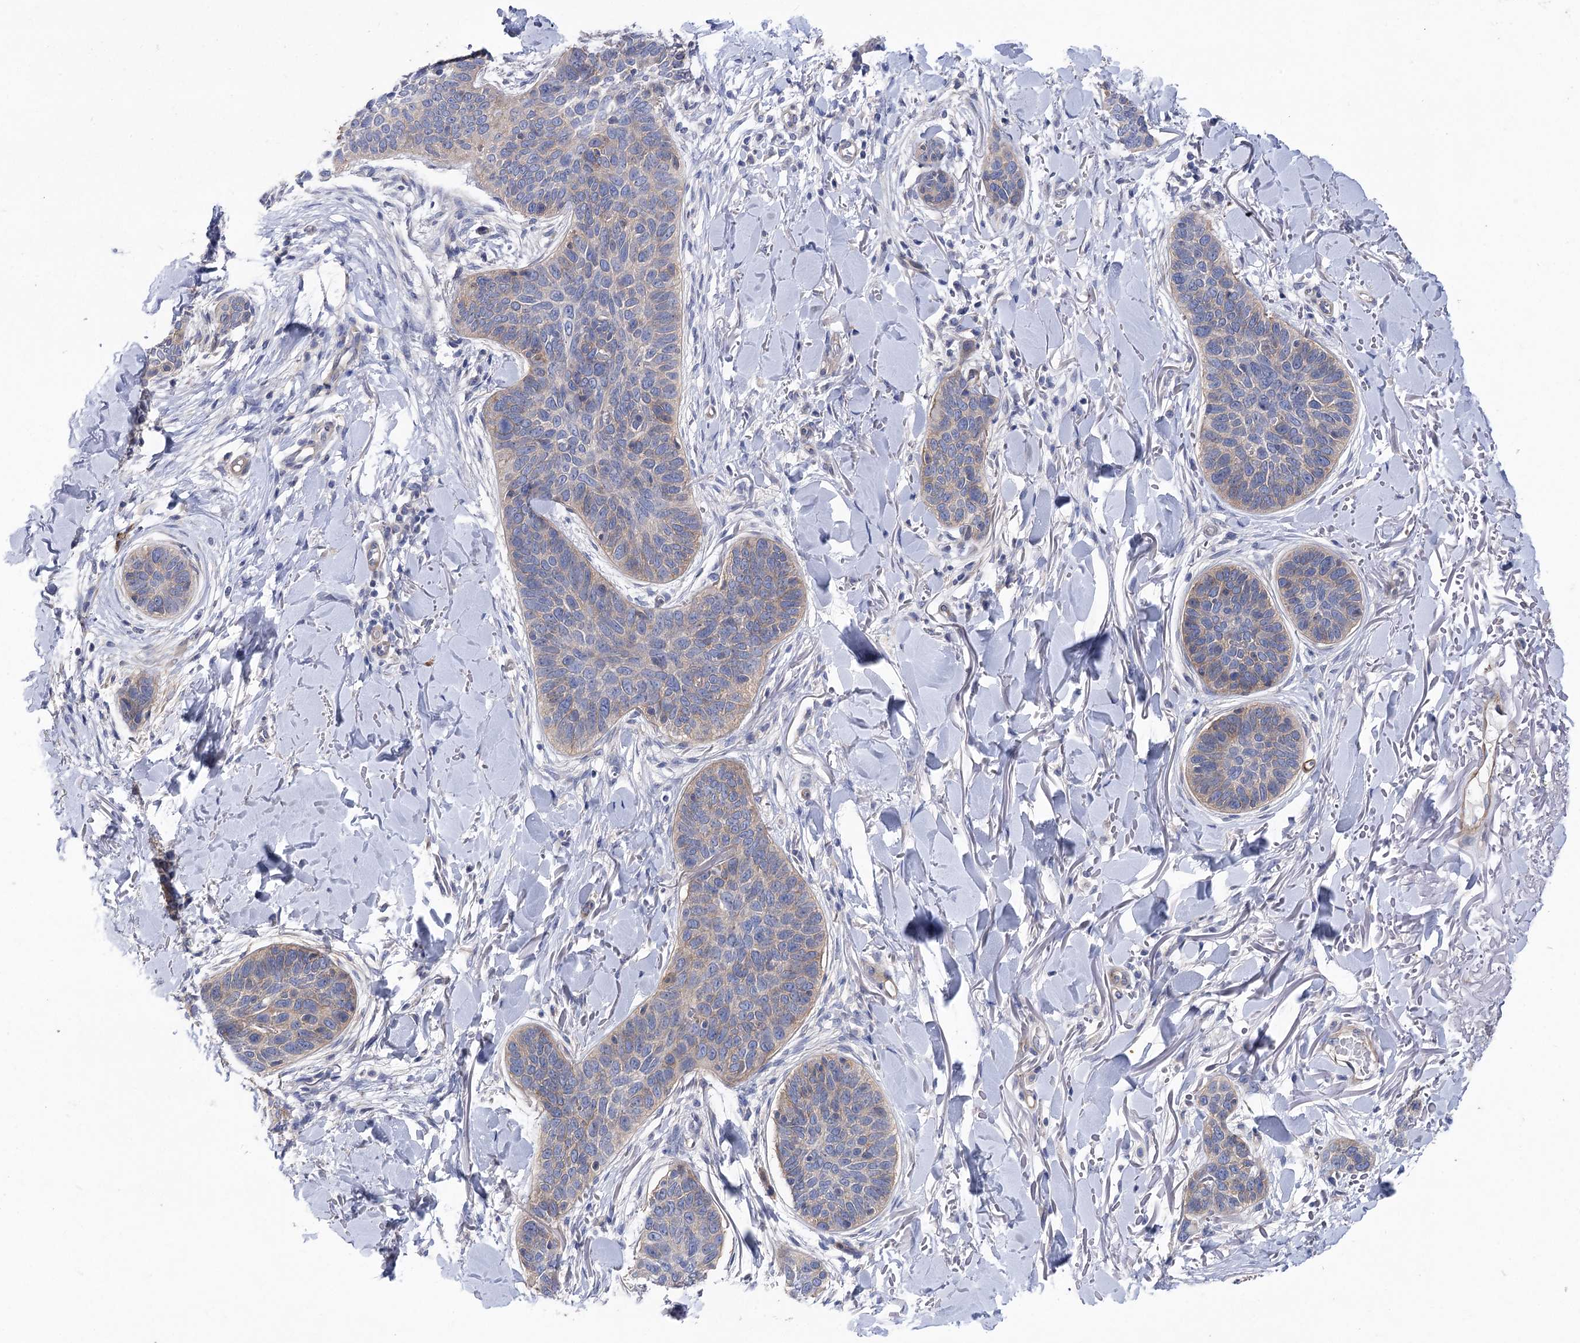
{"staining": {"intensity": "weak", "quantity": "<25%", "location": "cytoplasmic/membranous"}, "tissue": "skin cancer", "cell_type": "Tumor cells", "image_type": "cancer", "snomed": [{"axis": "morphology", "description": "Basal cell carcinoma"}, {"axis": "topography", "description": "Skin"}], "caption": "High magnification brightfield microscopy of skin basal cell carcinoma stained with DAB (3,3'-diaminobenzidine) (brown) and counterstained with hematoxylin (blue): tumor cells show no significant staining. The staining was performed using DAB to visualize the protein expression in brown, while the nuclei were stained in blue with hematoxylin (Magnification: 20x).", "gene": "RDH16", "patient": {"sex": "male", "age": 85}}